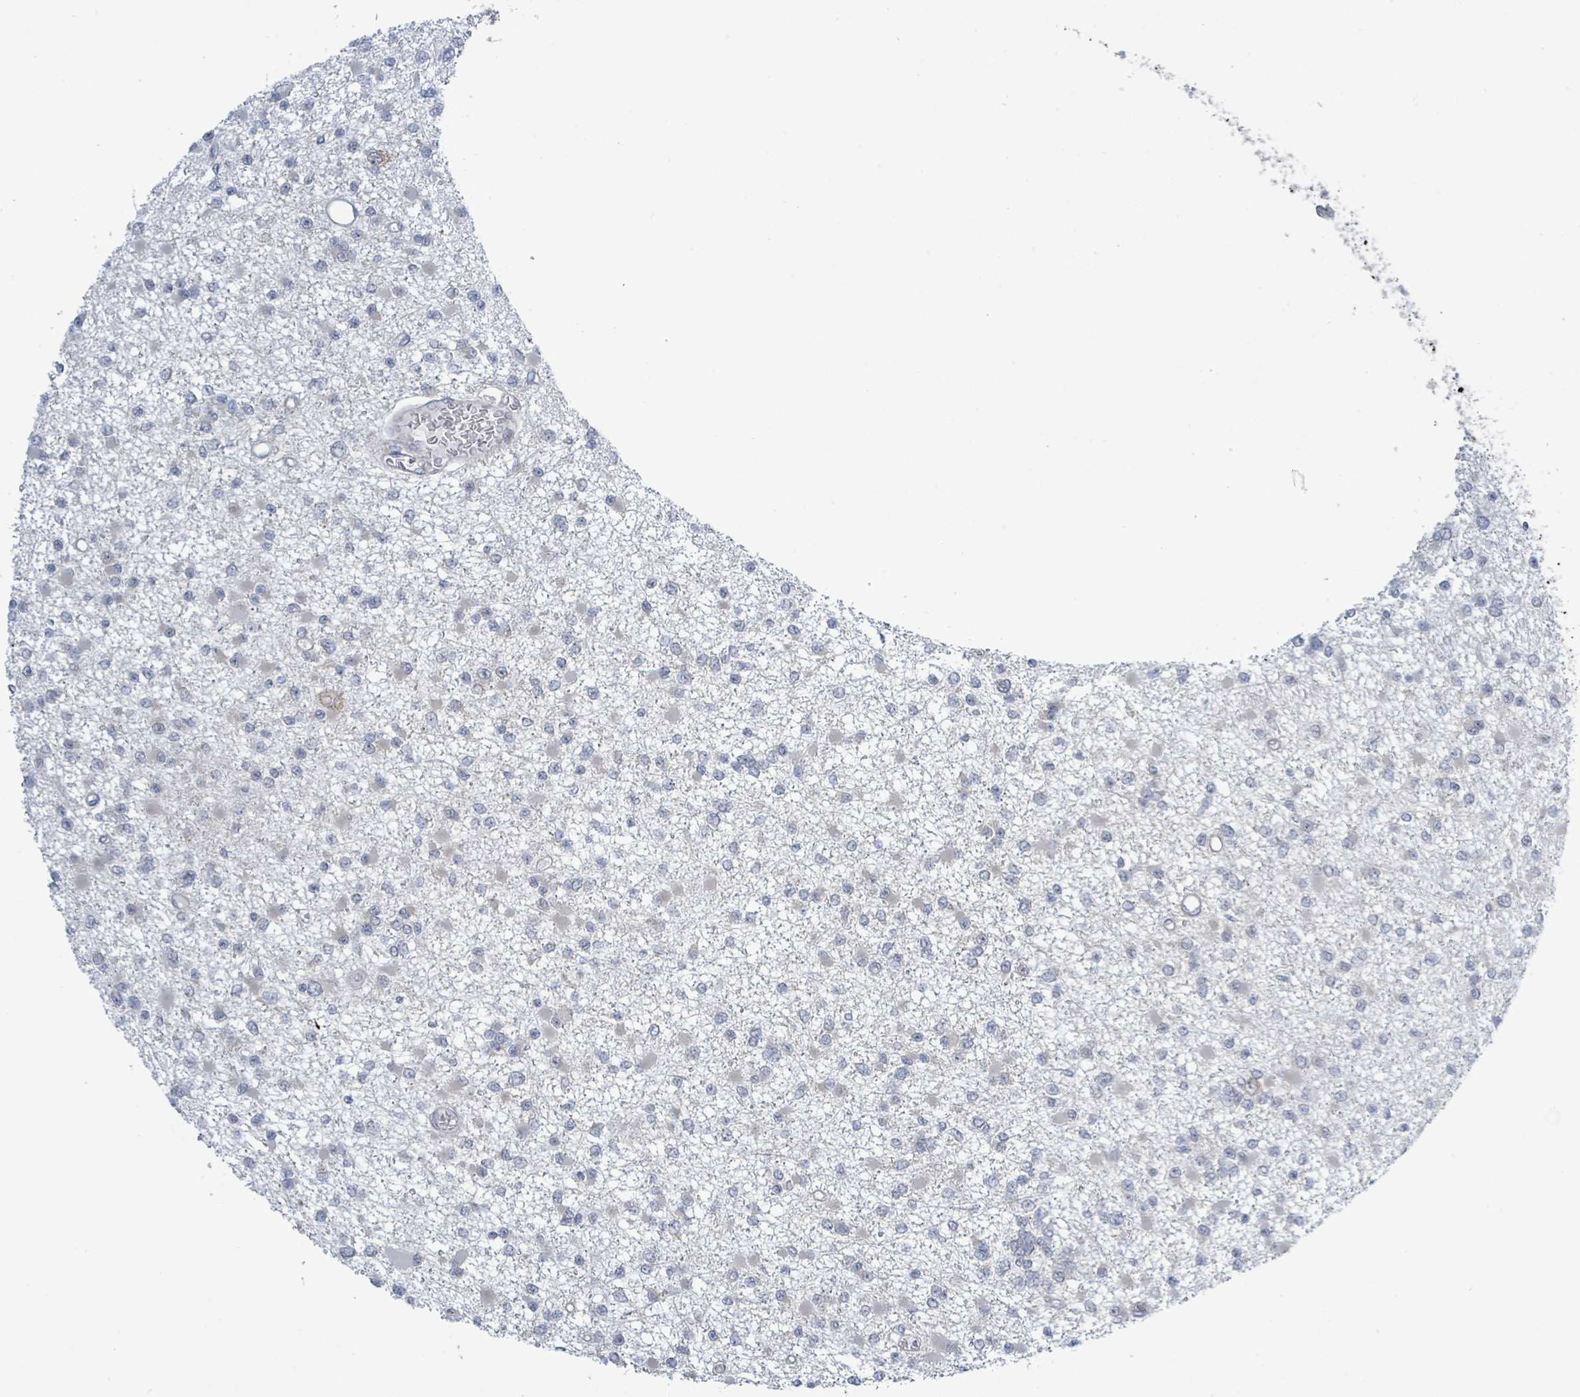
{"staining": {"intensity": "negative", "quantity": "none", "location": "none"}, "tissue": "glioma", "cell_type": "Tumor cells", "image_type": "cancer", "snomed": [{"axis": "morphology", "description": "Glioma, malignant, Low grade"}, {"axis": "topography", "description": "Brain"}], "caption": "Malignant glioma (low-grade) stained for a protein using immunohistochemistry (IHC) displays no expression tumor cells.", "gene": "RPL32", "patient": {"sex": "female", "age": 22}}